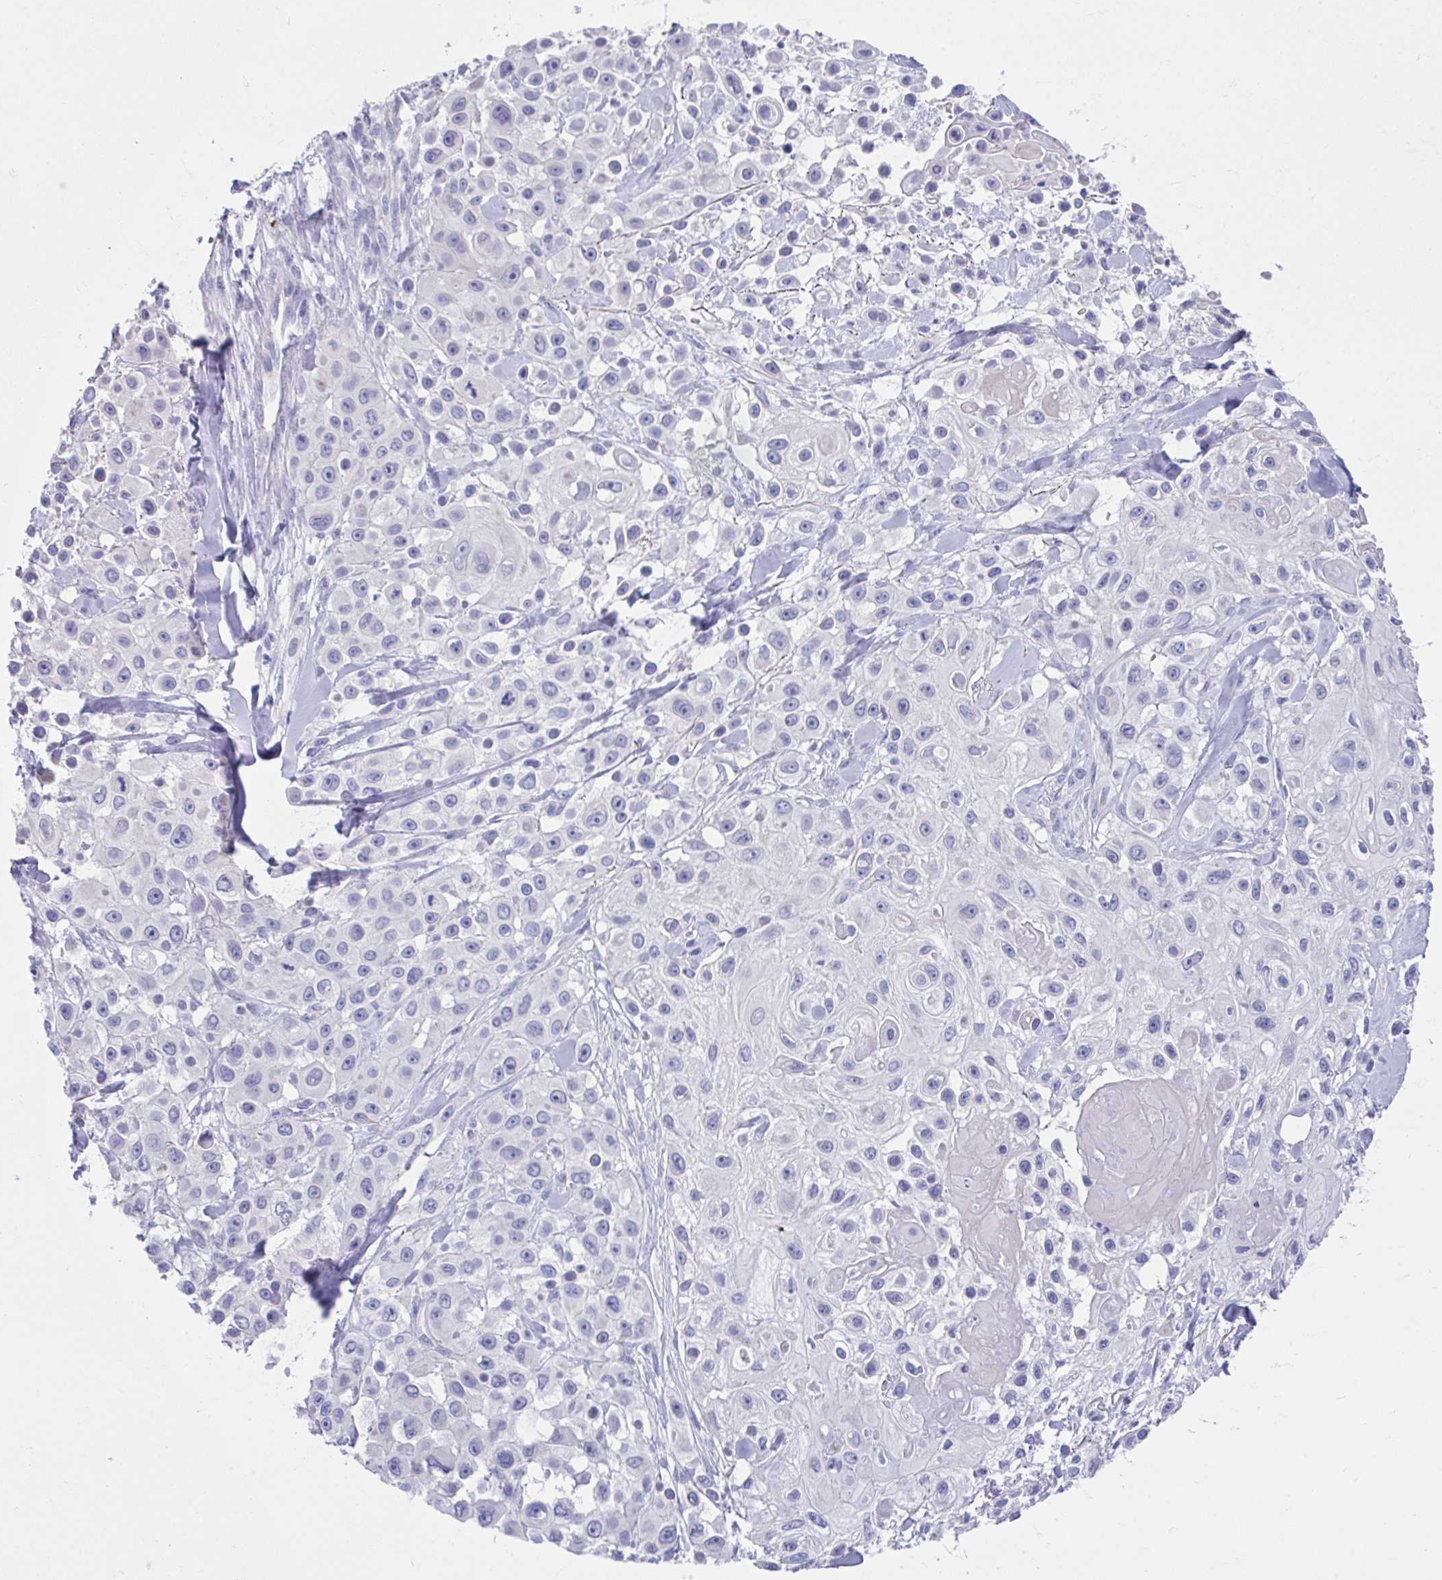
{"staining": {"intensity": "negative", "quantity": "none", "location": "none"}, "tissue": "skin cancer", "cell_type": "Tumor cells", "image_type": "cancer", "snomed": [{"axis": "morphology", "description": "Squamous cell carcinoma, NOS"}, {"axis": "topography", "description": "Skin"}], "caption": "Skin cancer was stained to show a protein in brown. There is no significant positivity in tumor cells.", "gene": "CCSAP", "patient": {"sex": "male", "age": 63}}